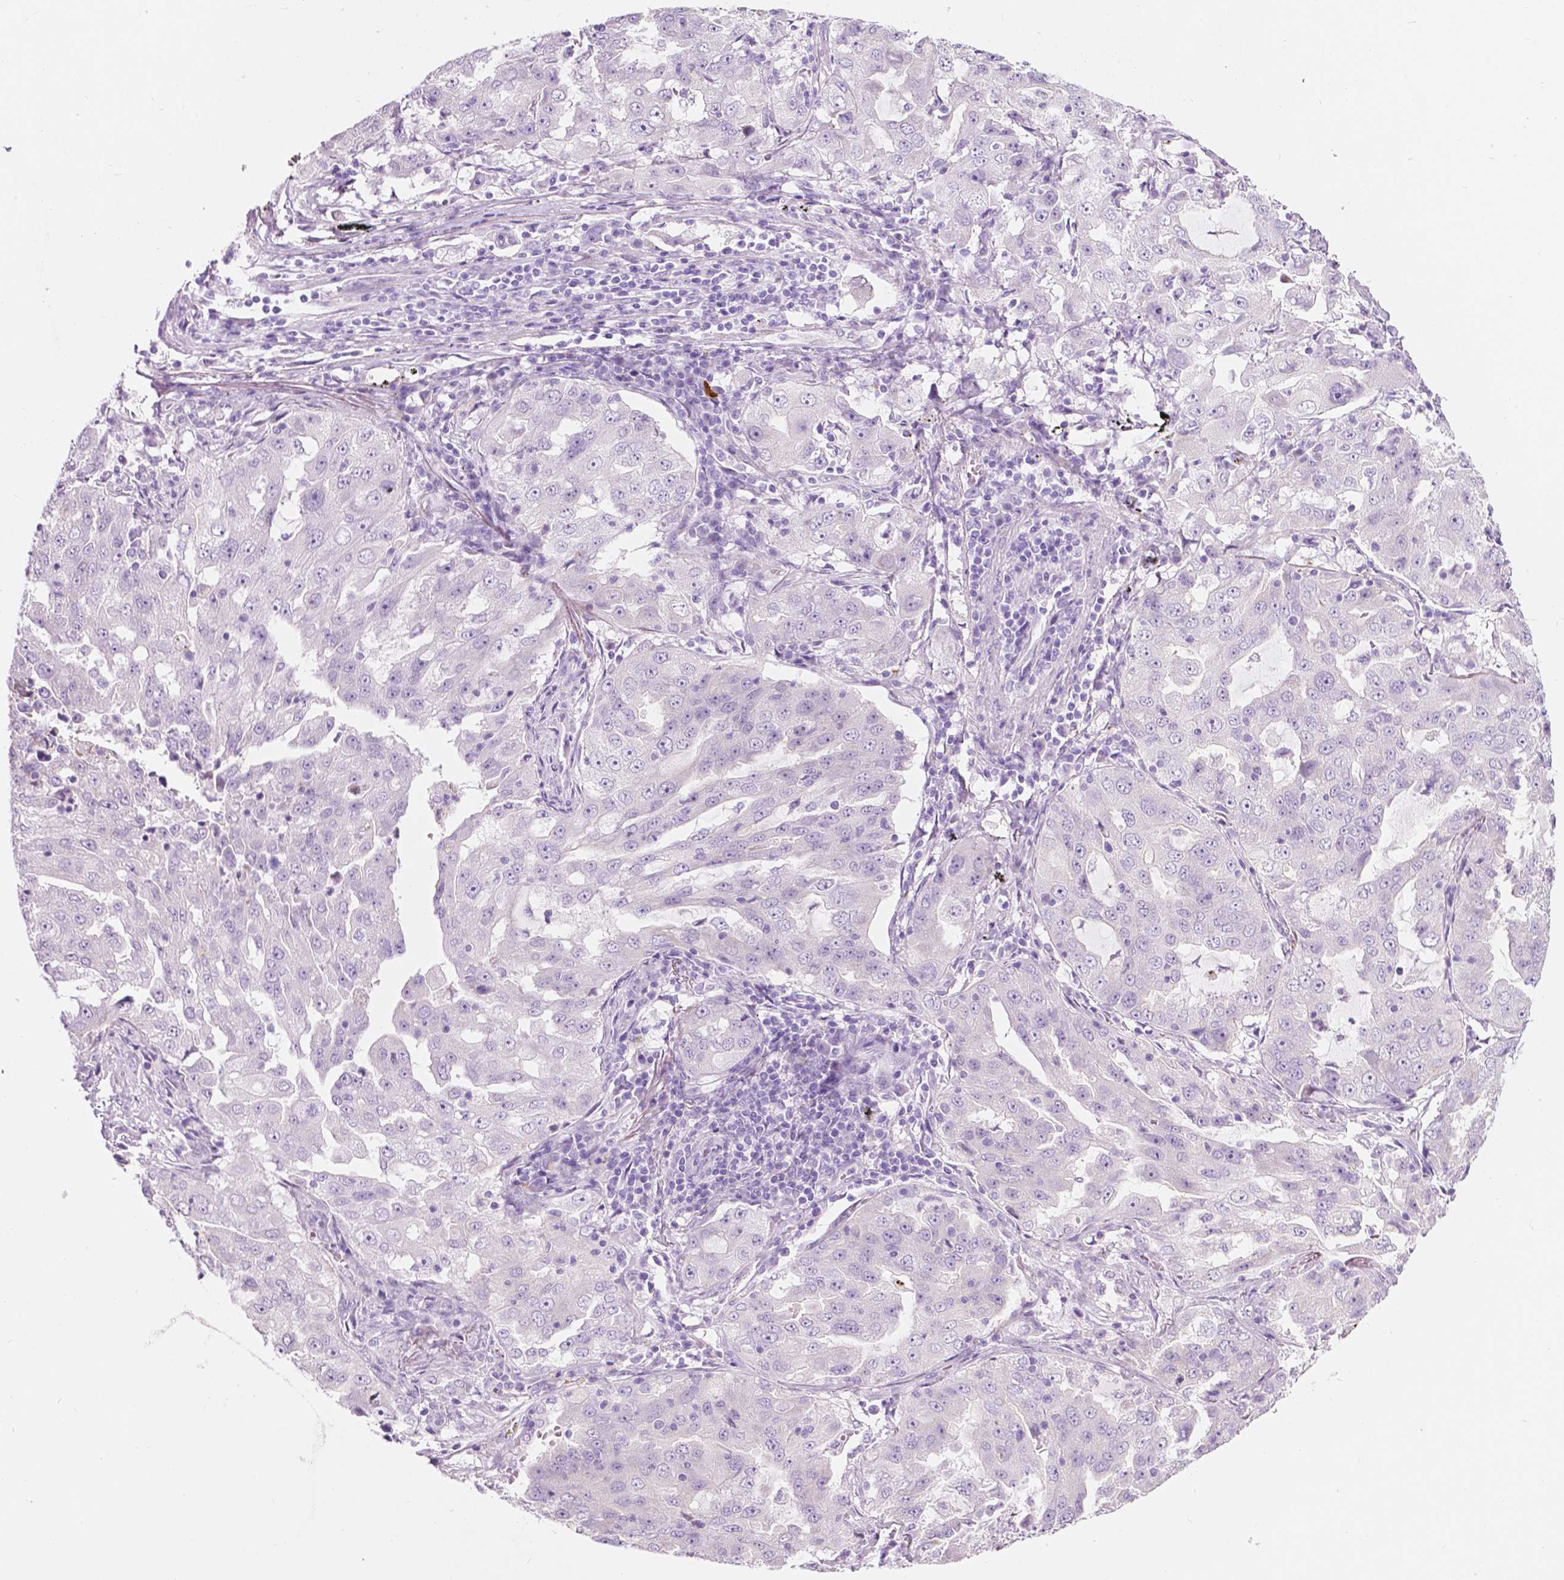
{"staining": {"intensity": "negative", "quantity": "none", "location": "none"}, "tissue": "lung cancer", "cell_type": "Tumor cells", "image_type": "cancer", "snomed": [{"axis": "morphology", "description": "Adenocarcinoma, NOS"}, {"axis": "topography", "description": "Lung"}], "caption": "IHC histopathology image of adenocarcinoma (lung) stained for a protein (brown), which shows no staining in tumor cells.", "gene": "NOS1AP", "patient": {"sex": "female", "age": 61}}